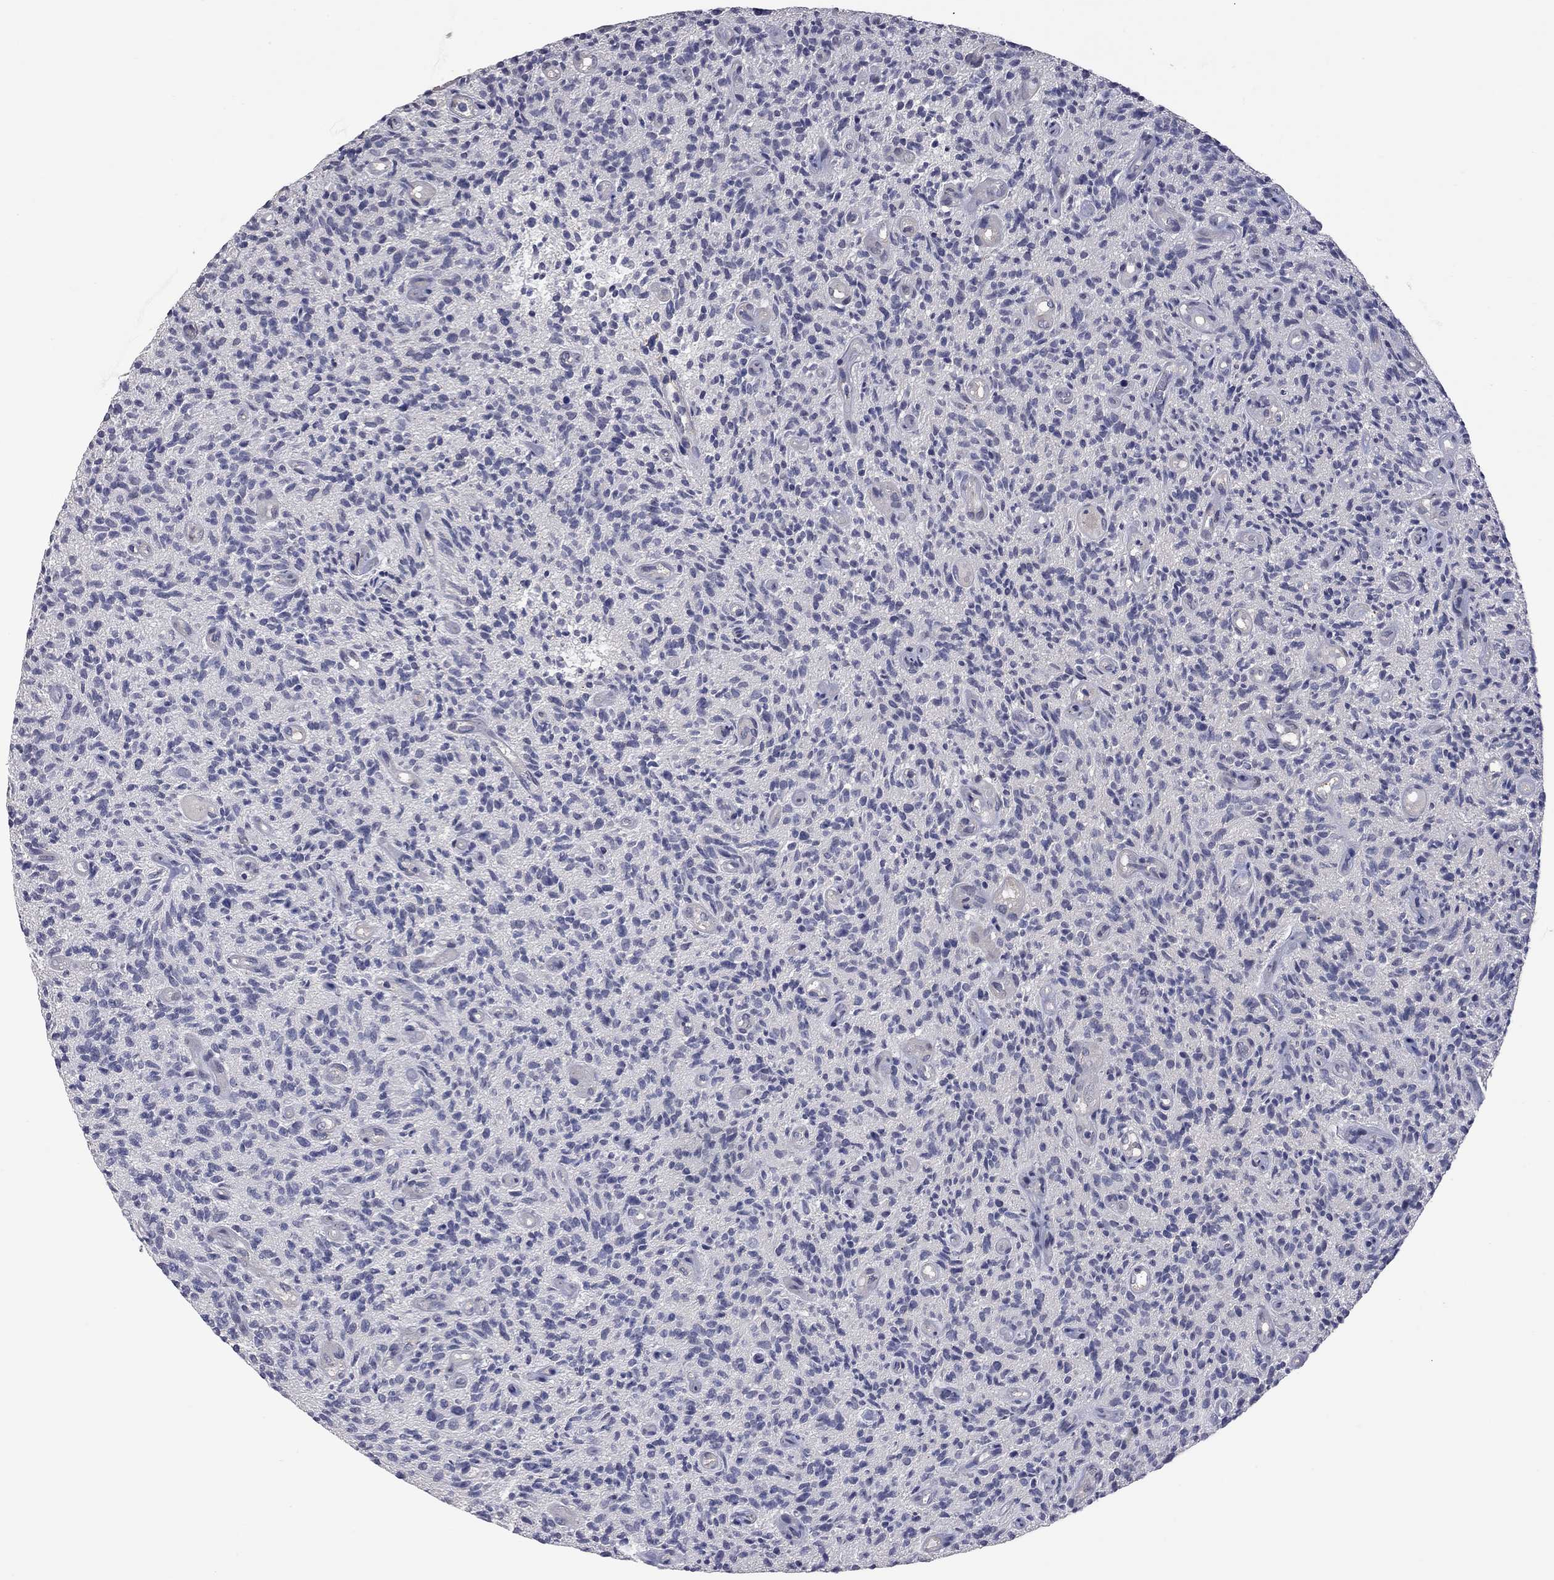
{"staining": {"intensity": "negative", "quantity": "none", "location": "none"}, "tissue": "glioma", "cell_type": "Tumor cells", "image_type": "cancer", "snomed": [{"axis": "morphology", "description": "Glioma, malignant, High grade"}, {"axis": "topography", "description": "Brain"}], "caption": "The micrograph demonstrates no significant positivity in tumor cells of glioma.", "gene": "FABP12", "patient": {"sex": "male", "age": 64}}